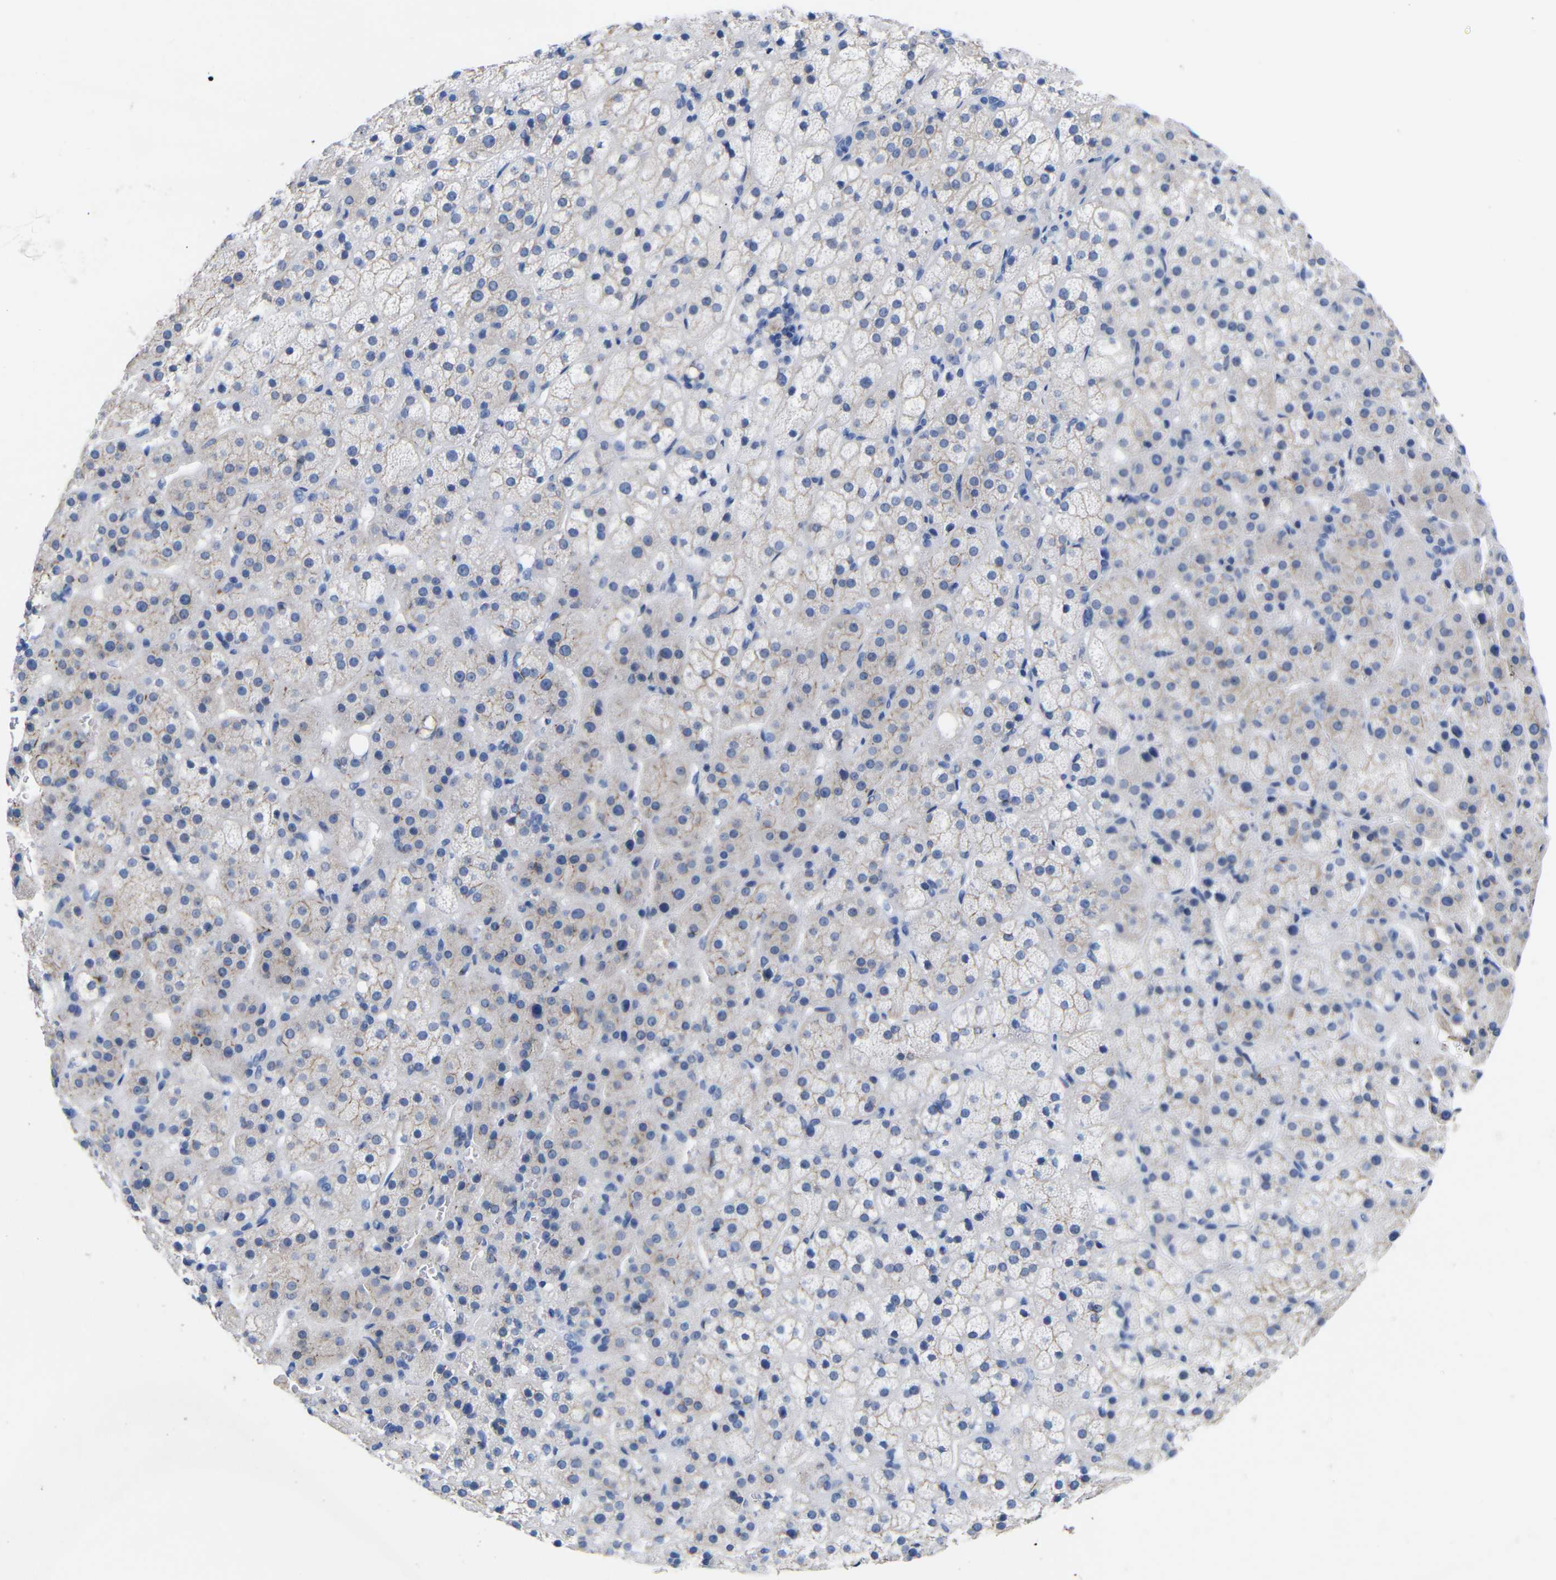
{"staining": {"intensity": "weak", "quantity": "<25%", "location": "cytoplasmic/membranous"}, "tissue": "adrenal gland", "cell_type": "Glandular cells", "image_type": "normal", "snomed": [{"axis": "morphology", "description": "Normal tissue, NOS"}, {"axis": "topography", "description": "Adrenal gland"}], "caption": "This micrograph is of normal adrenal gland stained with IHC to label a protein in brown with the nuclei are counter-stained blue. There is no staining in glandular cells.", "gene": "CGNL1", "patient": {"sex": "female", "age": 57}}